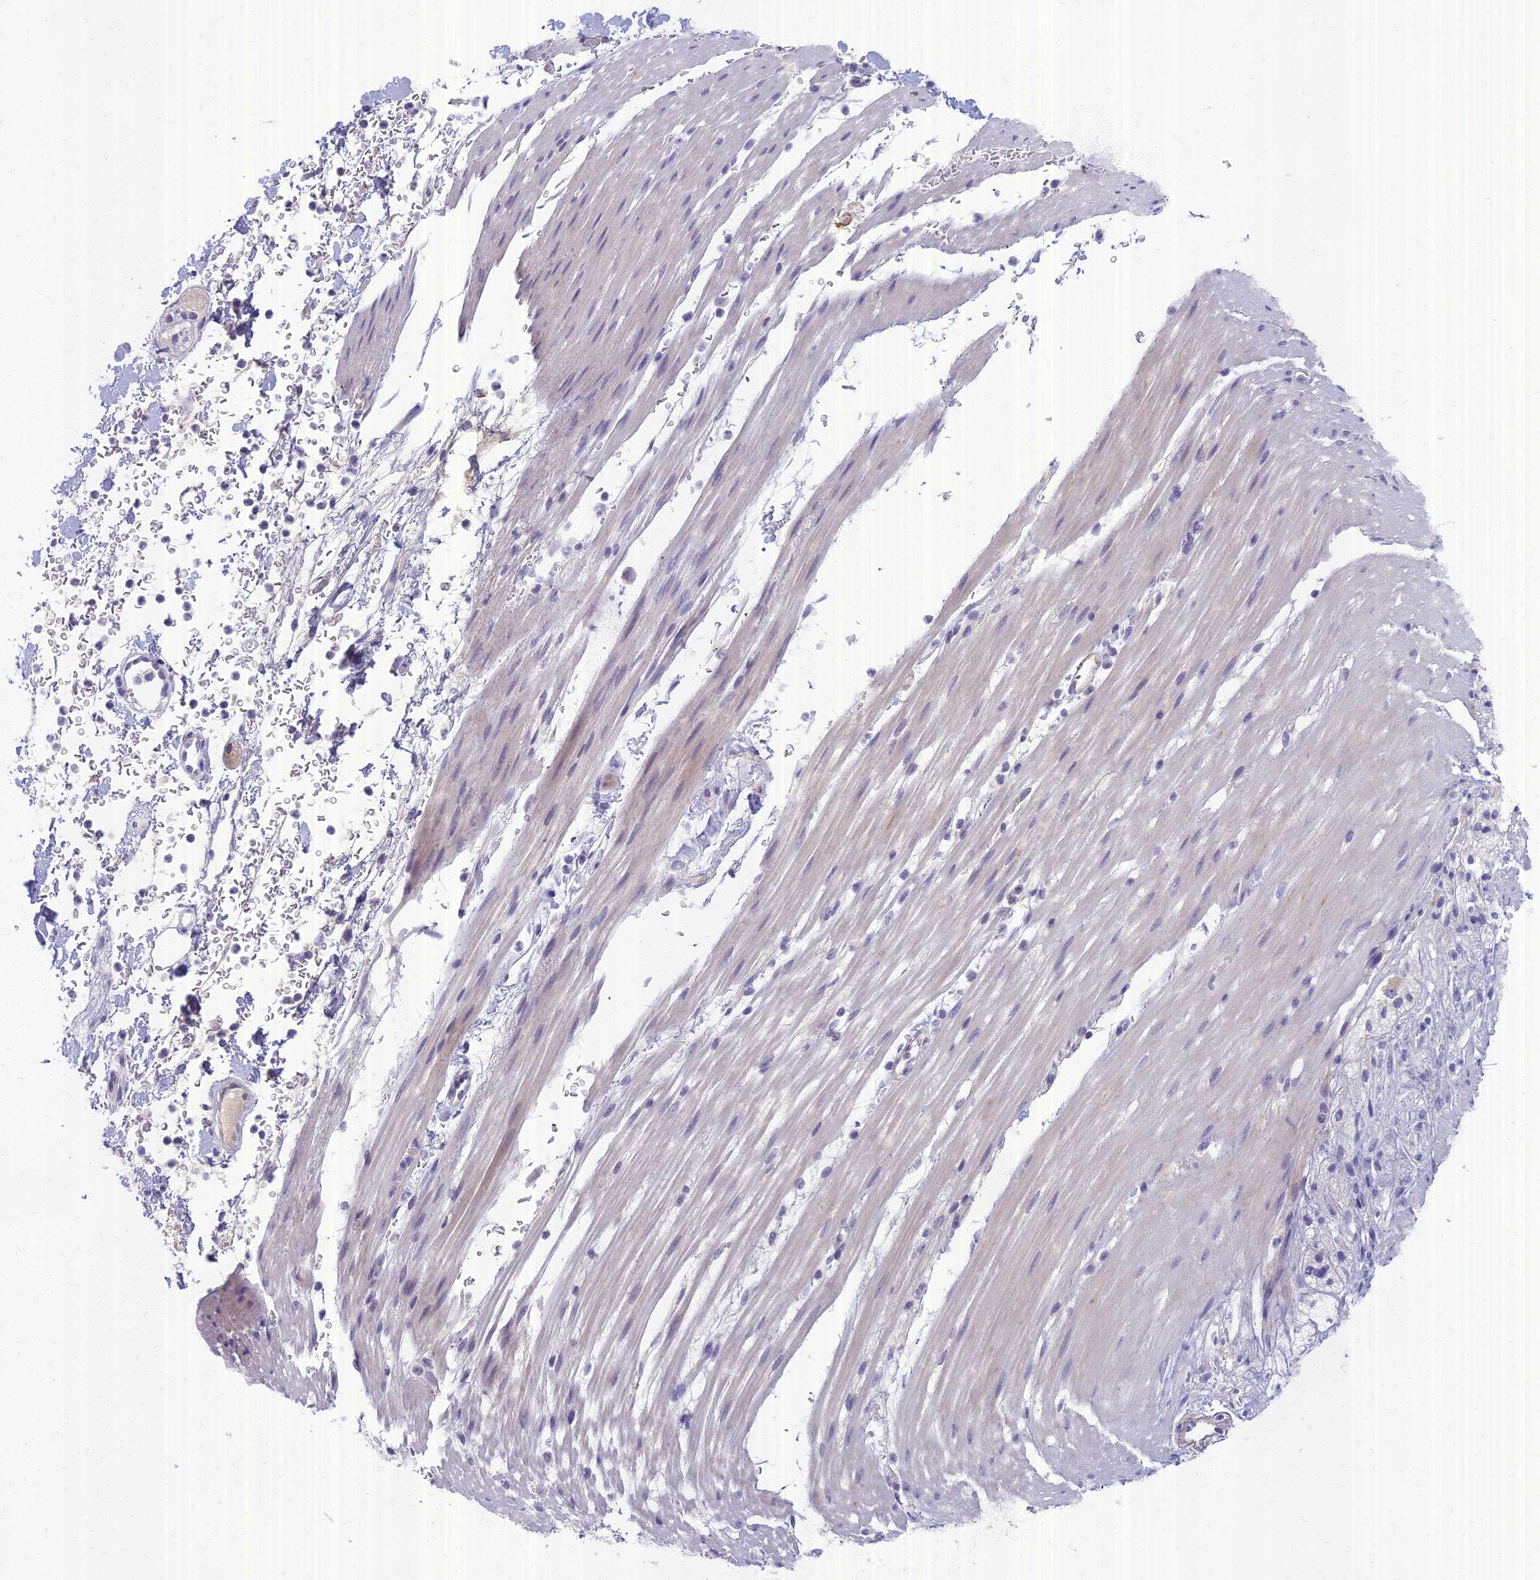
{"staining": {"intensity": "weak", "quantity": "<25%", "location": "cytoplasmic/membranous"}, "tissue": "pancreatic cancer", "cell_type": "Tumor cells", "image_type": "cancer", "snomed": [{"axis": "morphology", "description": "Normal tissue, NOS"}, {"axis": "morphology", "description": "Adenocarcinoma, NOS"}, {"axis": "topography", "description": "Pancreas"}], "caption": "DAB (3,3'-diaminobenzidine) immunohistochemical staining of human pancreatic cancer (adenocarcinoma) displays no significant positivity in tumor cells.", "gene": "AP4E1", "patient": {"sex": "female", "age": 64}}